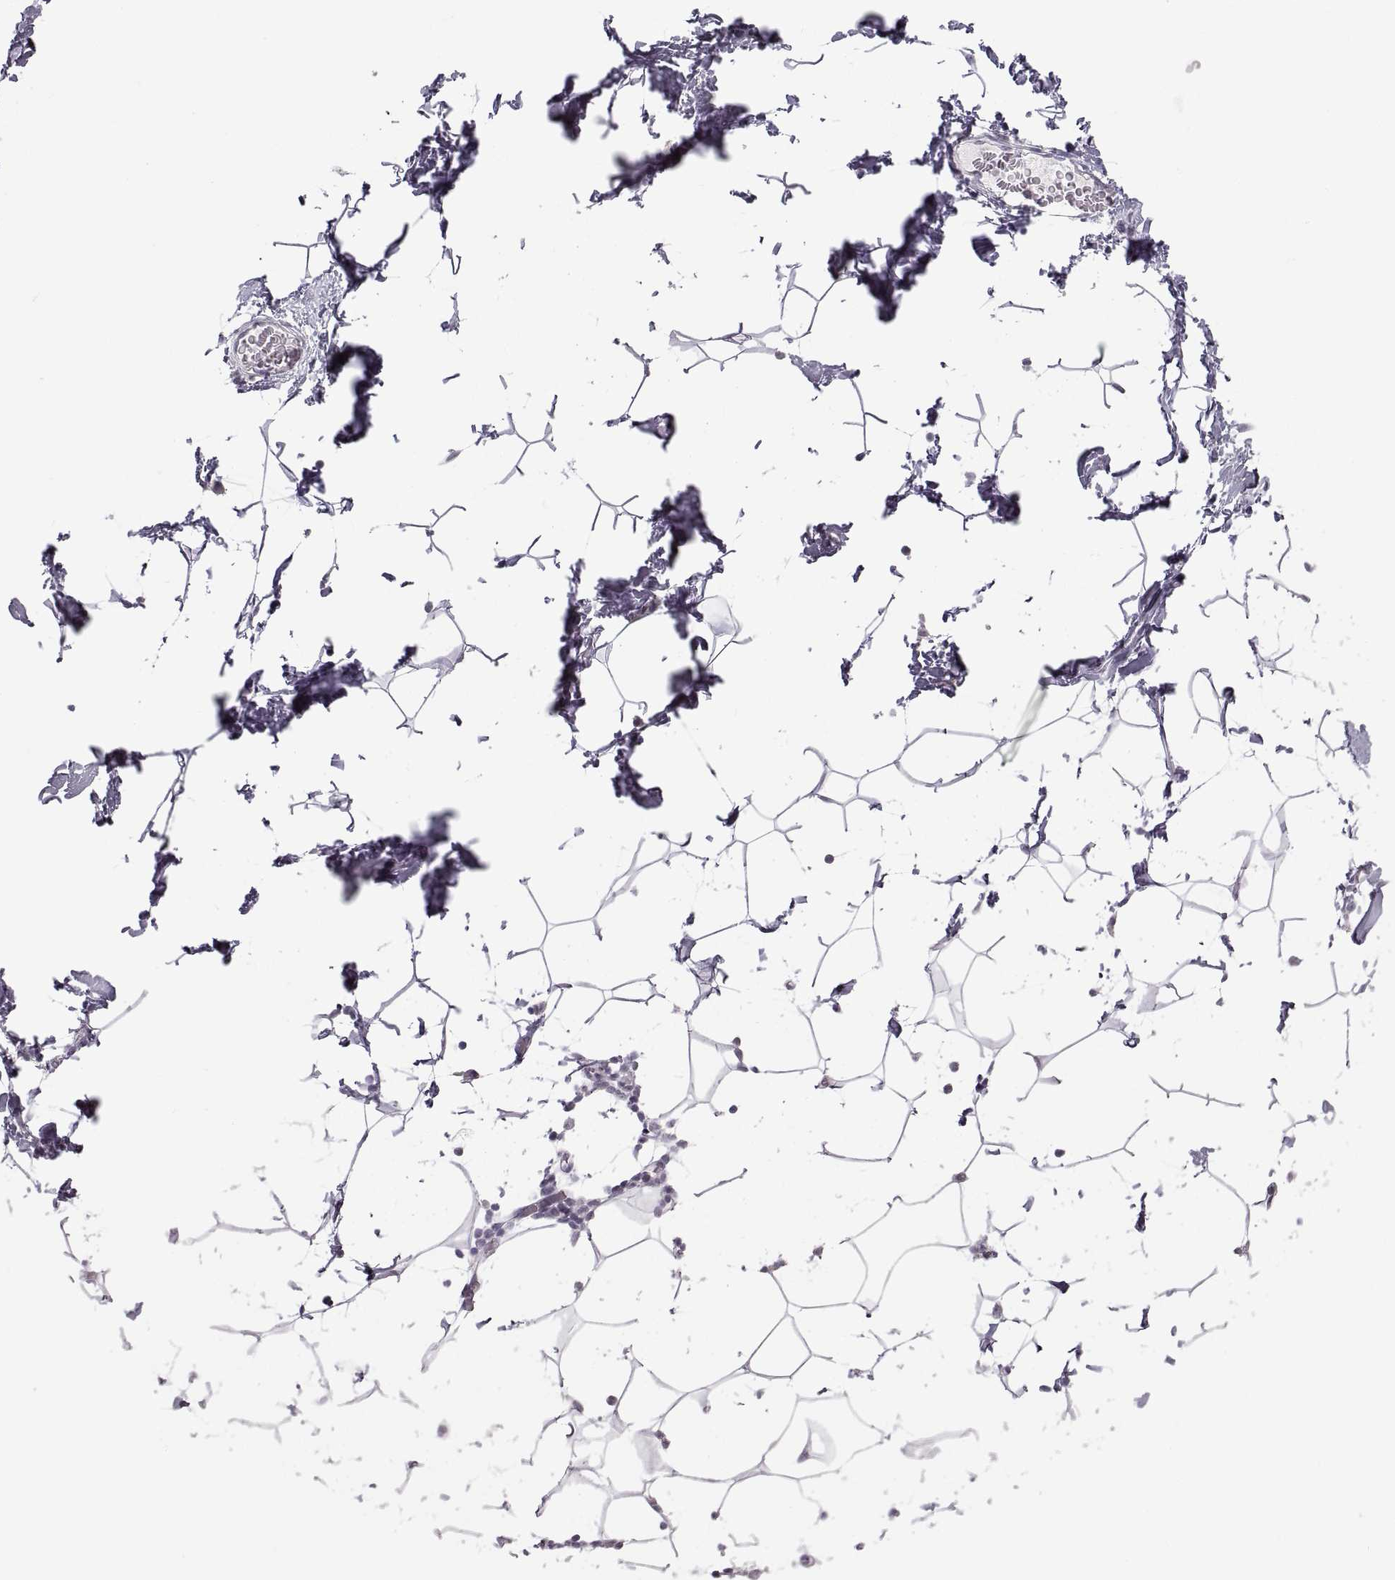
{"staining": {"intensity": "negative", "quantity": "none", "location": "none"}, "tissue": "breast", "cell_type": "Adipocytes", "image_type": "normal", "snomed": [{"axis": "morphology", "description": "Normal tissue, NOS"}, {"axis": "topography", "description": "Breast"}], "caption": "Adipocytes show no significant protein staining in unremarkable breast. The staining was performed using DAB to visualize the protein expression in brown, while the nuclei were stained in blue with hematoxylin (Magnification: 20x).", "gene": "NANOS3", "patient": {"sex": "female", "age": 32}}